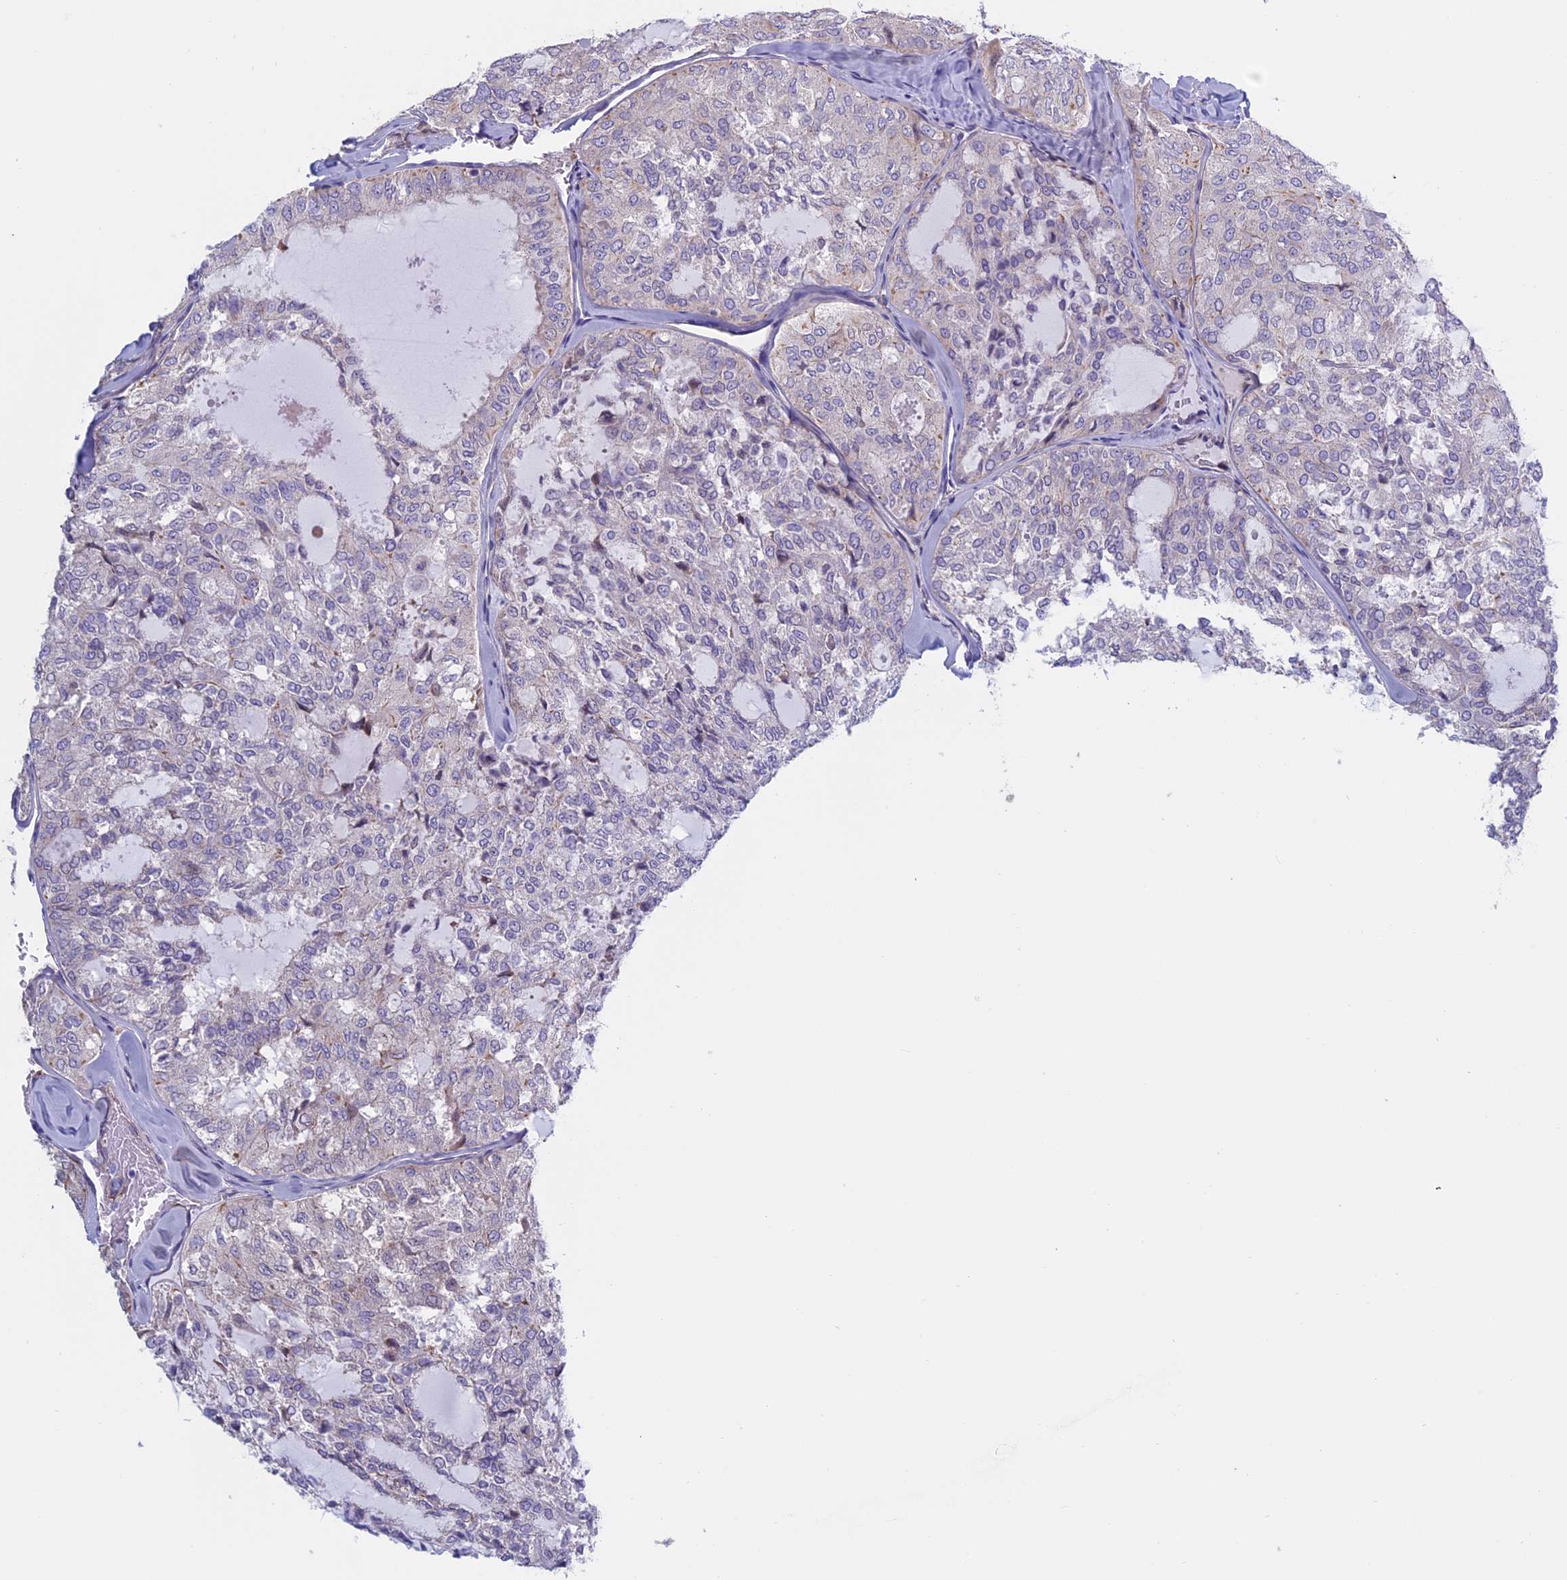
{"staining": {"intensity": "negative", "quantity": "none", "location": "none"}, "tissue": "thyroid cancer", "cell_type": "Tumor cells", "image_type": "cancer", "snomed": [{"axis": "morphology", "description": "Follicular adenoma carcinoma, NOS"}, {"axis": "topography", "description": "Thyroid gland"}], "caption": "This is a histopathology image of immunohistochemistry staining of thyroid follicular adenoma carcinoma, which shows no positivity in tumor cells. (Stains: DAB (3,3'-diaminobenzidine) immunohistochemistry with hematoxylin counter stain, Microscopy: brightfield microscopy at high magnification).", "gene": "BCL2L10", "patient": {"sex": "male", "age": 75}}